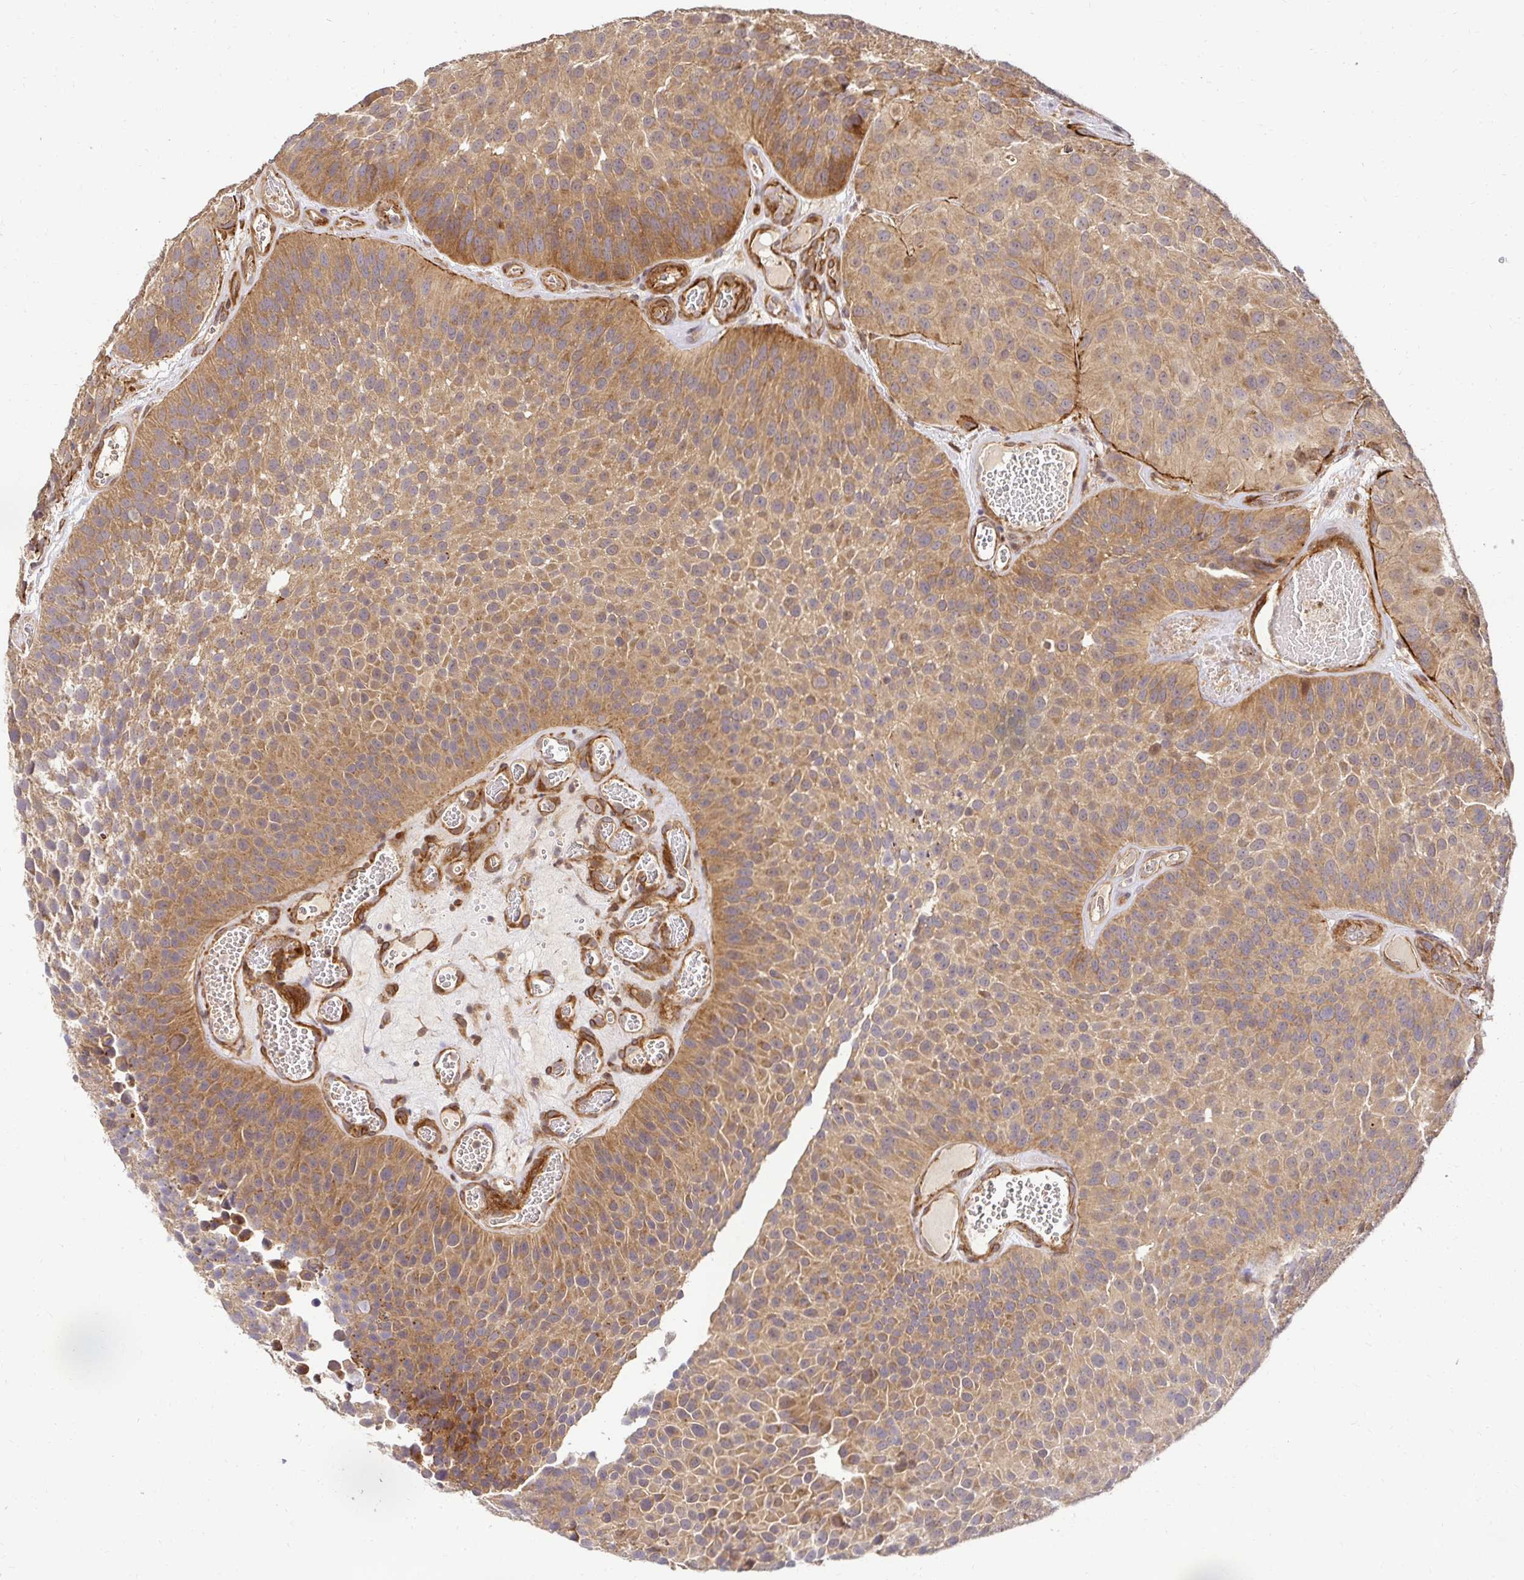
{"staining": {"intensity": "moderate", "quantity": "25%-75%", "location": "cytoplasmic/membranous"}, "tissue": "urothelial cancer", "cell_type": "Tumor cells", "image_type": "cancer", "snomed": [{"axis": "morphology", "description": "Urothelial carcinoma, Low grade"}, {"axis": "topography", "description": "Urinary bladder"}], "caption": "Immunohistochemical staining of human urothelial cancer displays medium levels of moderate cytoplasmic/membranous positivity in about 25%-75% of tumor cells. (brown staining indicates protein expression, while blue staining denotes nuclei).", "gene": "PSMA4", "patient": {"sex": "male", "age": 76}}